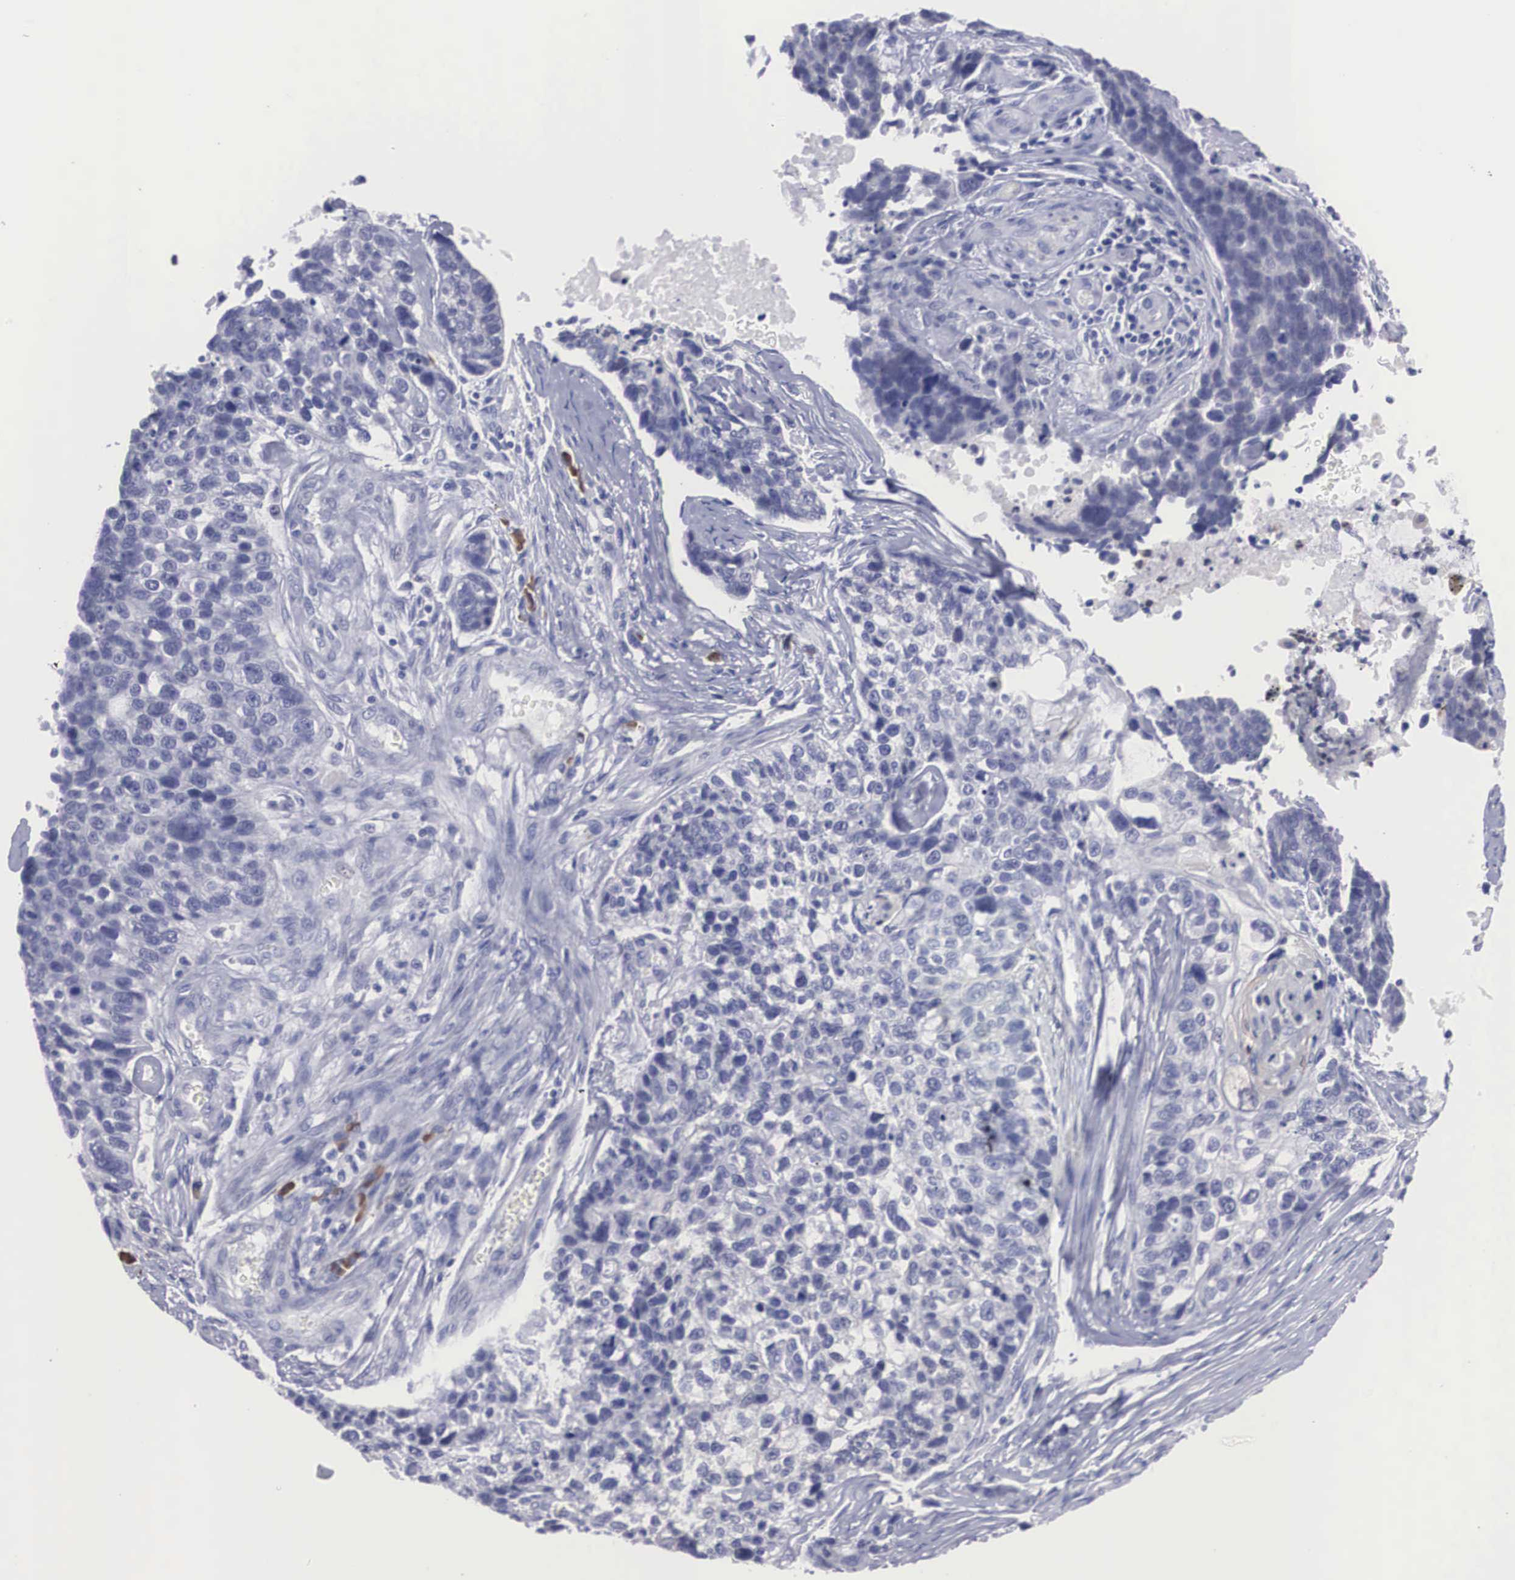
{"staining": {"intensity": "negative", "quantity": "none", "location": "none"}, "tissue": "lung cancer", "cell_type": "Tumor cells", "image_type": "cancer", "snomed": [{"axis": "morphology", "description": "Squamous cell carcinoma, NOS"}, {"axis": "topography", "description": "Lymph node"}, {"axis": "topography", "description": "Lung"}], "caption": "Protein analysis of lung squamous cell carcinoma demonstrates no significant staining in tumor cells.", "gene": "REPS2", "patient": {"sex": "male", "age": 74}}